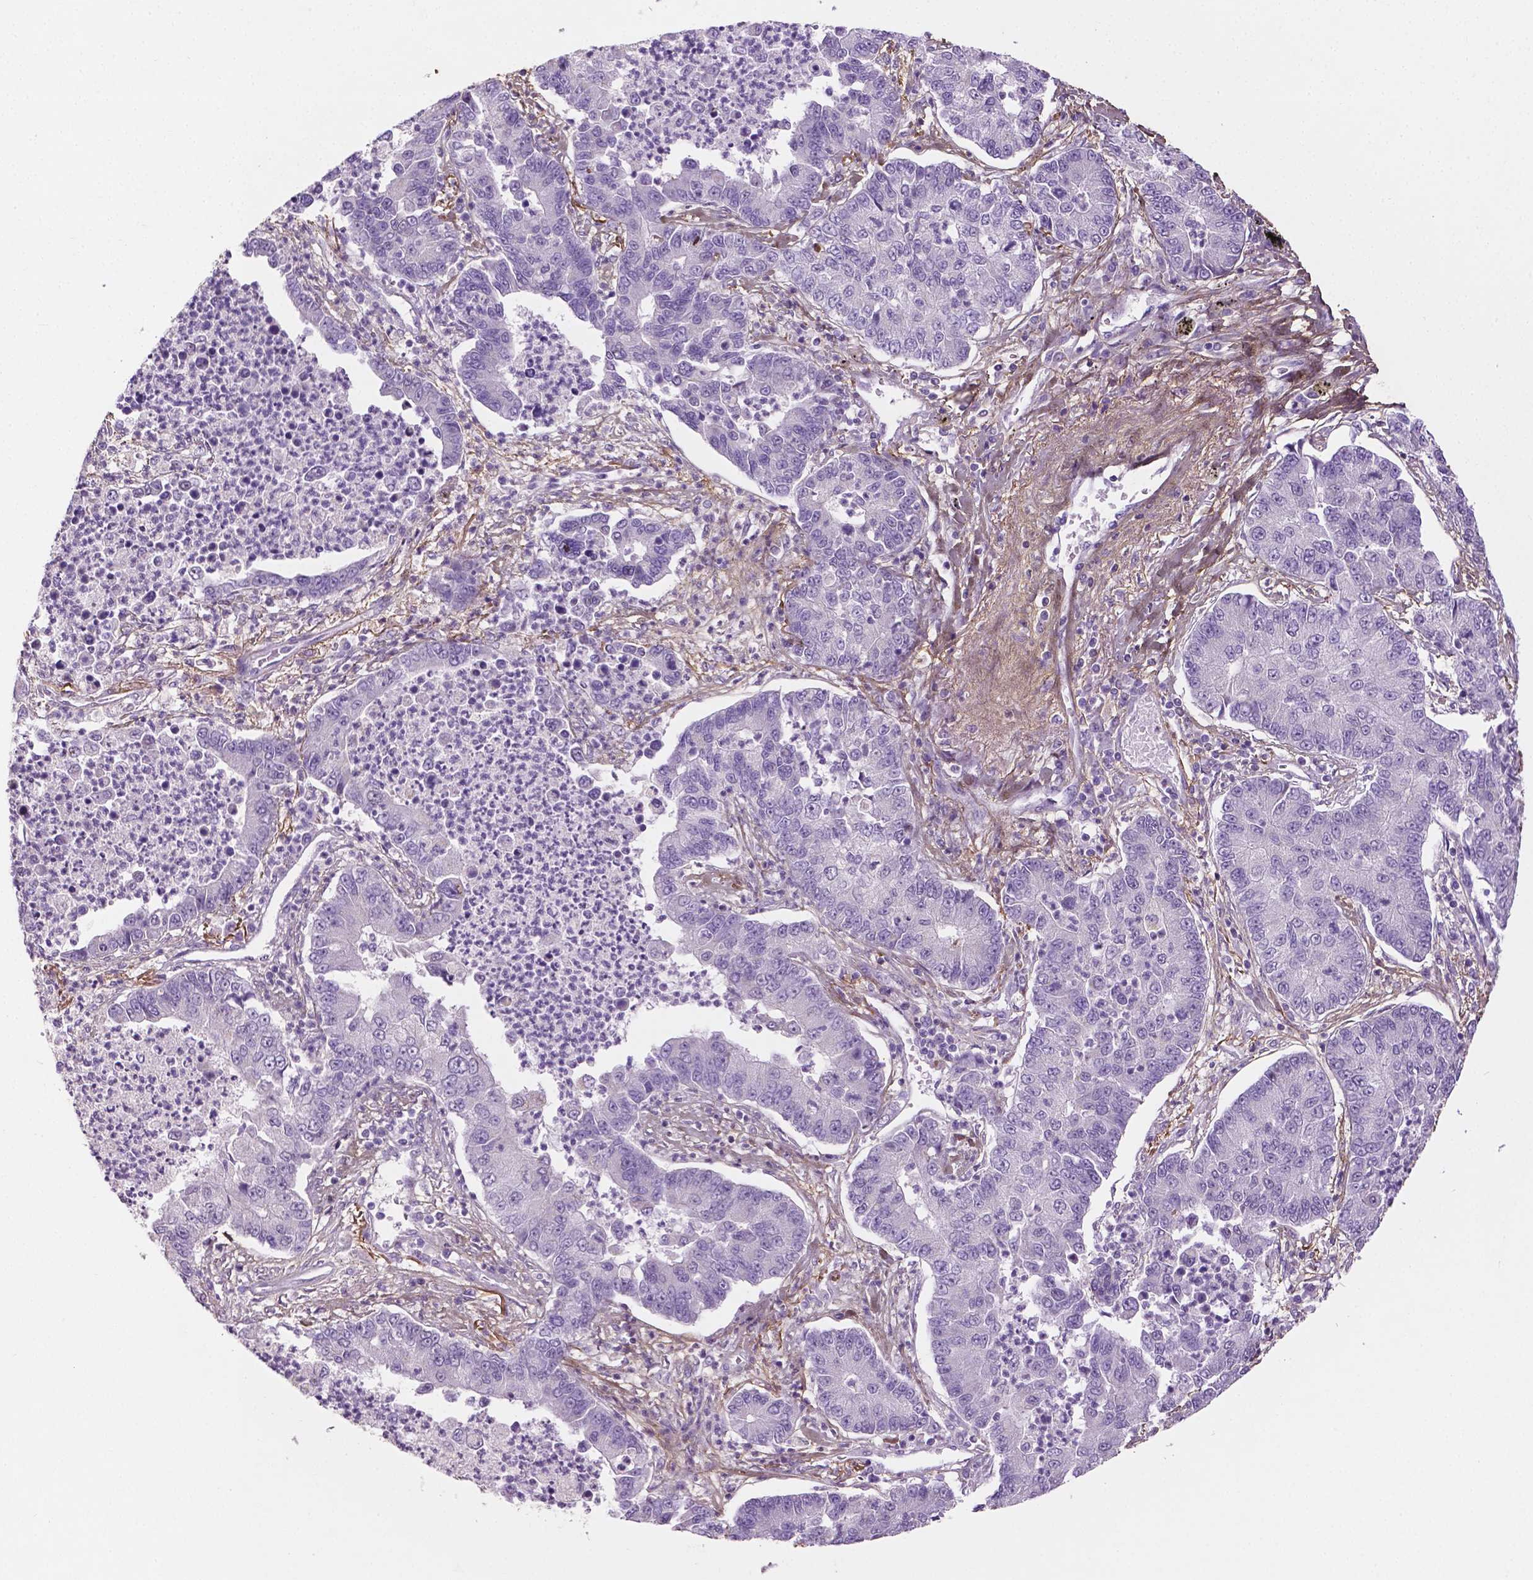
{"staining": {"intensity": "negative", "quantity": "none", "location": "none"}, "tissue": "lung cancer", "cell_type": "Tumor cells", "image_type": "cancer", "snomed": [{"axis": "morphology", "description": "Adenocarcinoma, NOS"}, {"axis": "topography", "description": "Lung"}], "caption": "Tumor cells are negative for brown protein staining in lung cancer.", "gene": "DLG2", "patient": {"sex": "female", "age": 57}}